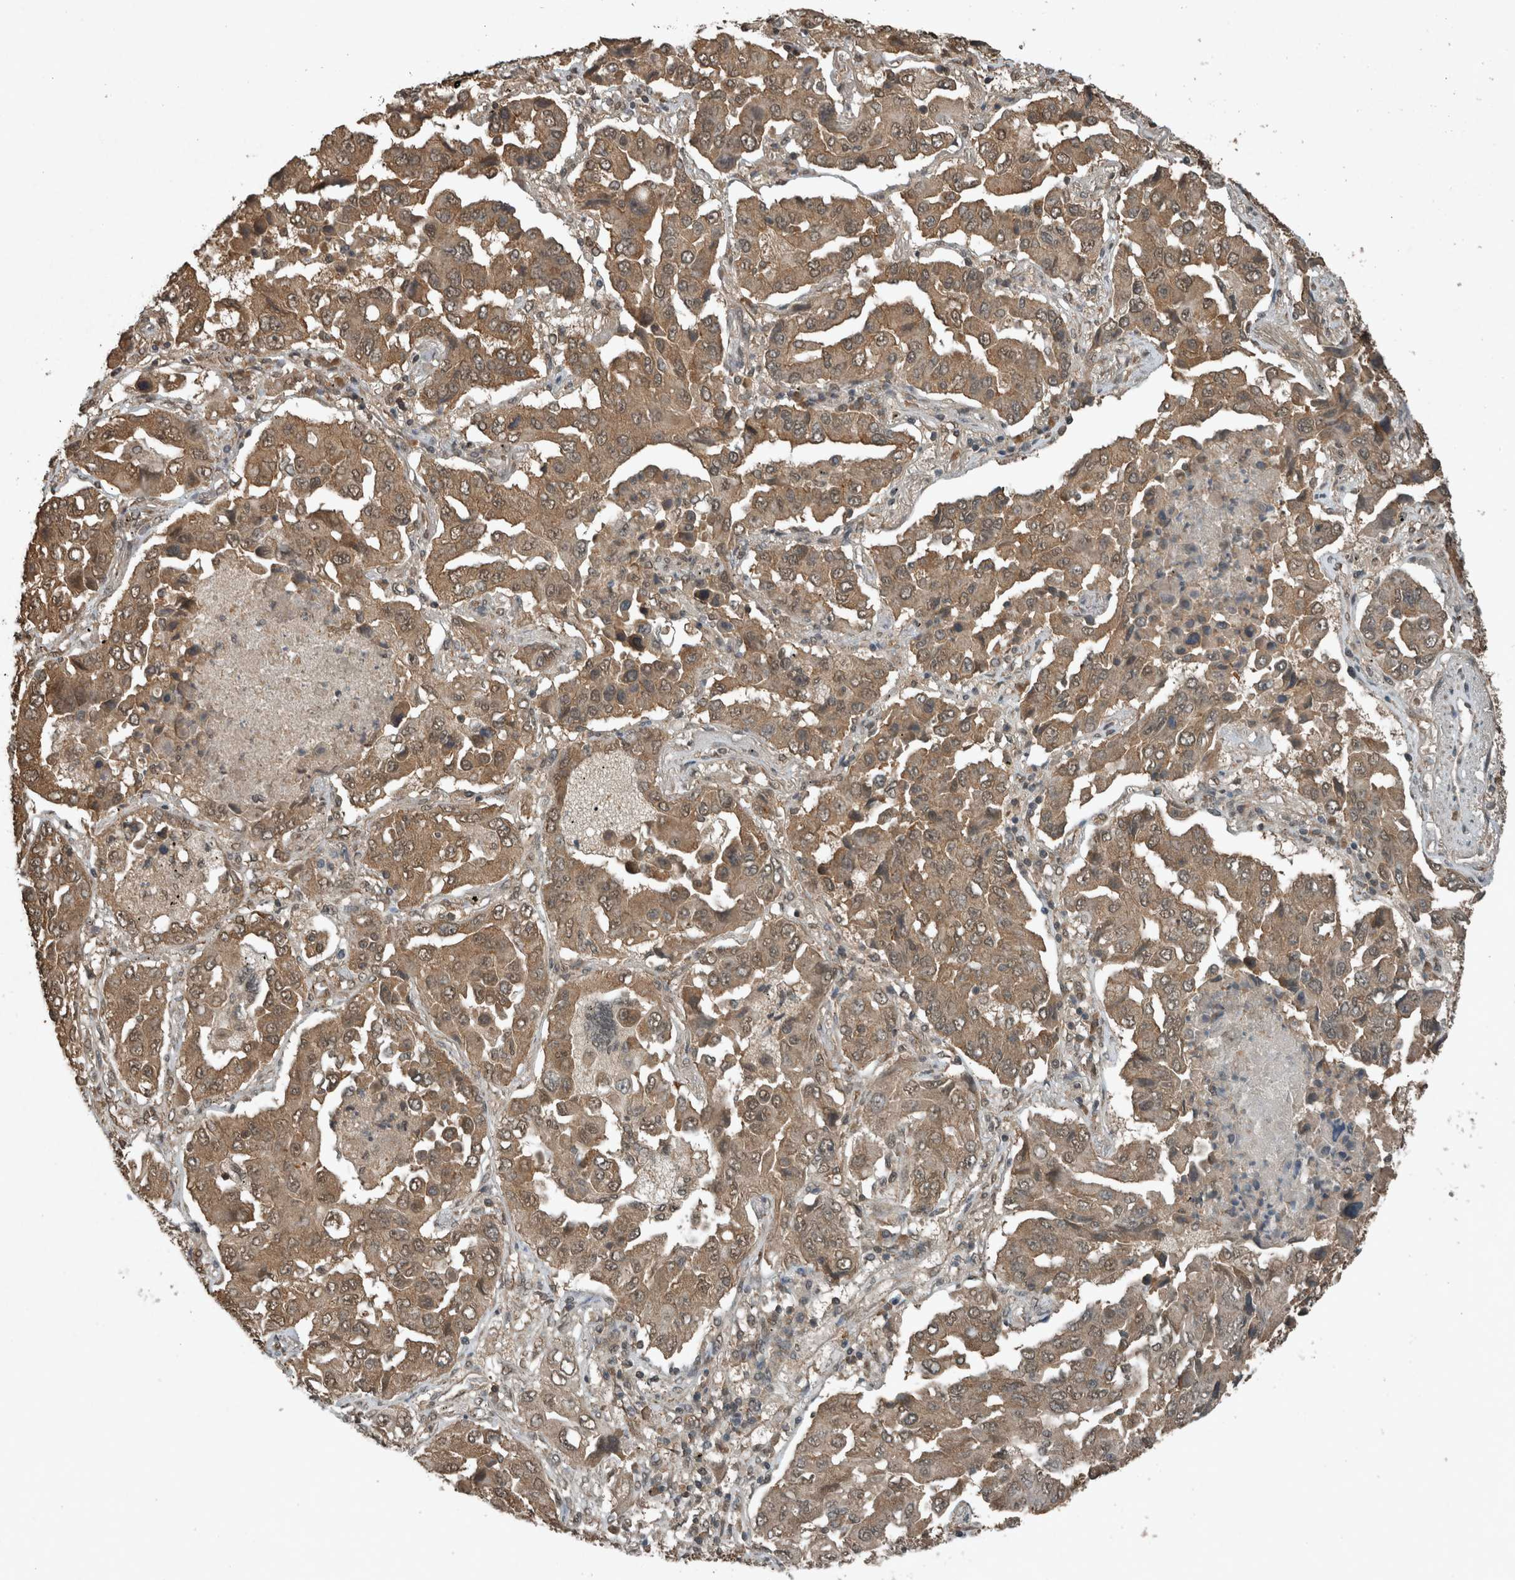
{"staining": {"intensity": "moderate", "quantity": ">75%", "location": "cytoplasmic/membranous,nuclear"}, "tissue": "lung cancer", "cell_type": "Tumor cells", "image_type": "cancer", "snomed": [{"axis": "morphology", "description": "Adenocarcinoma, NOS"}, {"axis": "topography", "description": "Lung"}], "caption": "Immunohistochemical staining of human lung cancer (adenocarcinoma) shows medium levels of moderate cytoplasmic/membranous and nuclear expression in approximately >75% of tumor cells. (DAB (3,3'-diaminobenzidine) IHC, brown staining for protein, blue staining for nuclei).", "gene": "ARHGEF12", "patient": {"sex": "female", "age": 65}}